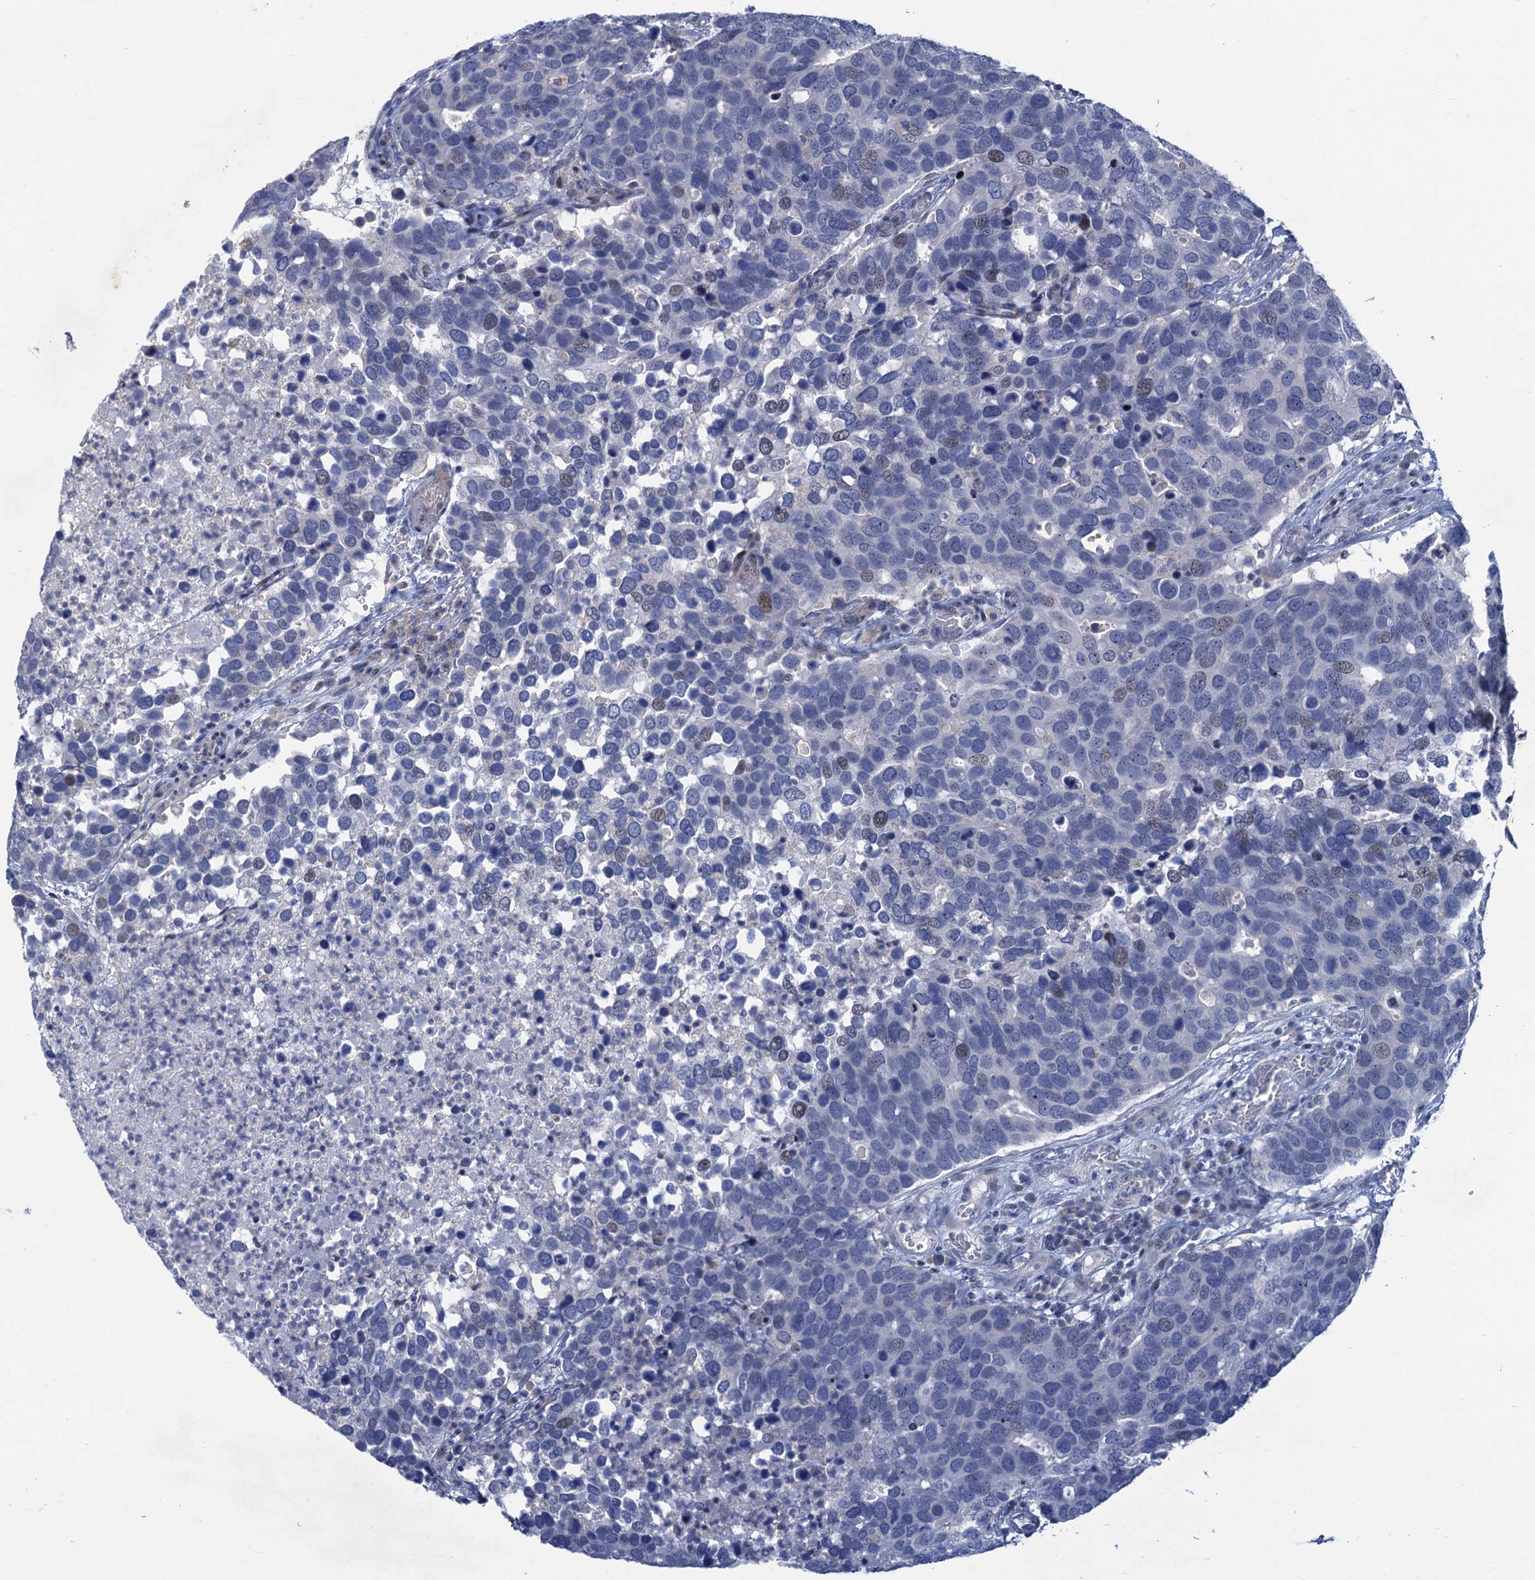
{"staining": {"intensity": "weak", "quantity": "<25%", "location": "nuclear"}, "tissue": "breast cancer", "cell_type": "Tumor cells", "image_type": "cancer", "snomed": [{"axis": "morphology", "description": "Duct carcinoma"}, {"axis": "topography", "description": "Breast"}], "caption": "Immunohistochemical staining of breast cancer (invasive ductal carcinoma) displays no significant expression in tumor cells. The staining was performed using DAB (3,3'-diaminobenzidine) to visualize the protein expression in brown, while the nuclei were stained in blue with hematoxylin (Magnification: 20x).", "gene": "ESYT3", "patient": {"sex": "female", "age": 83}}